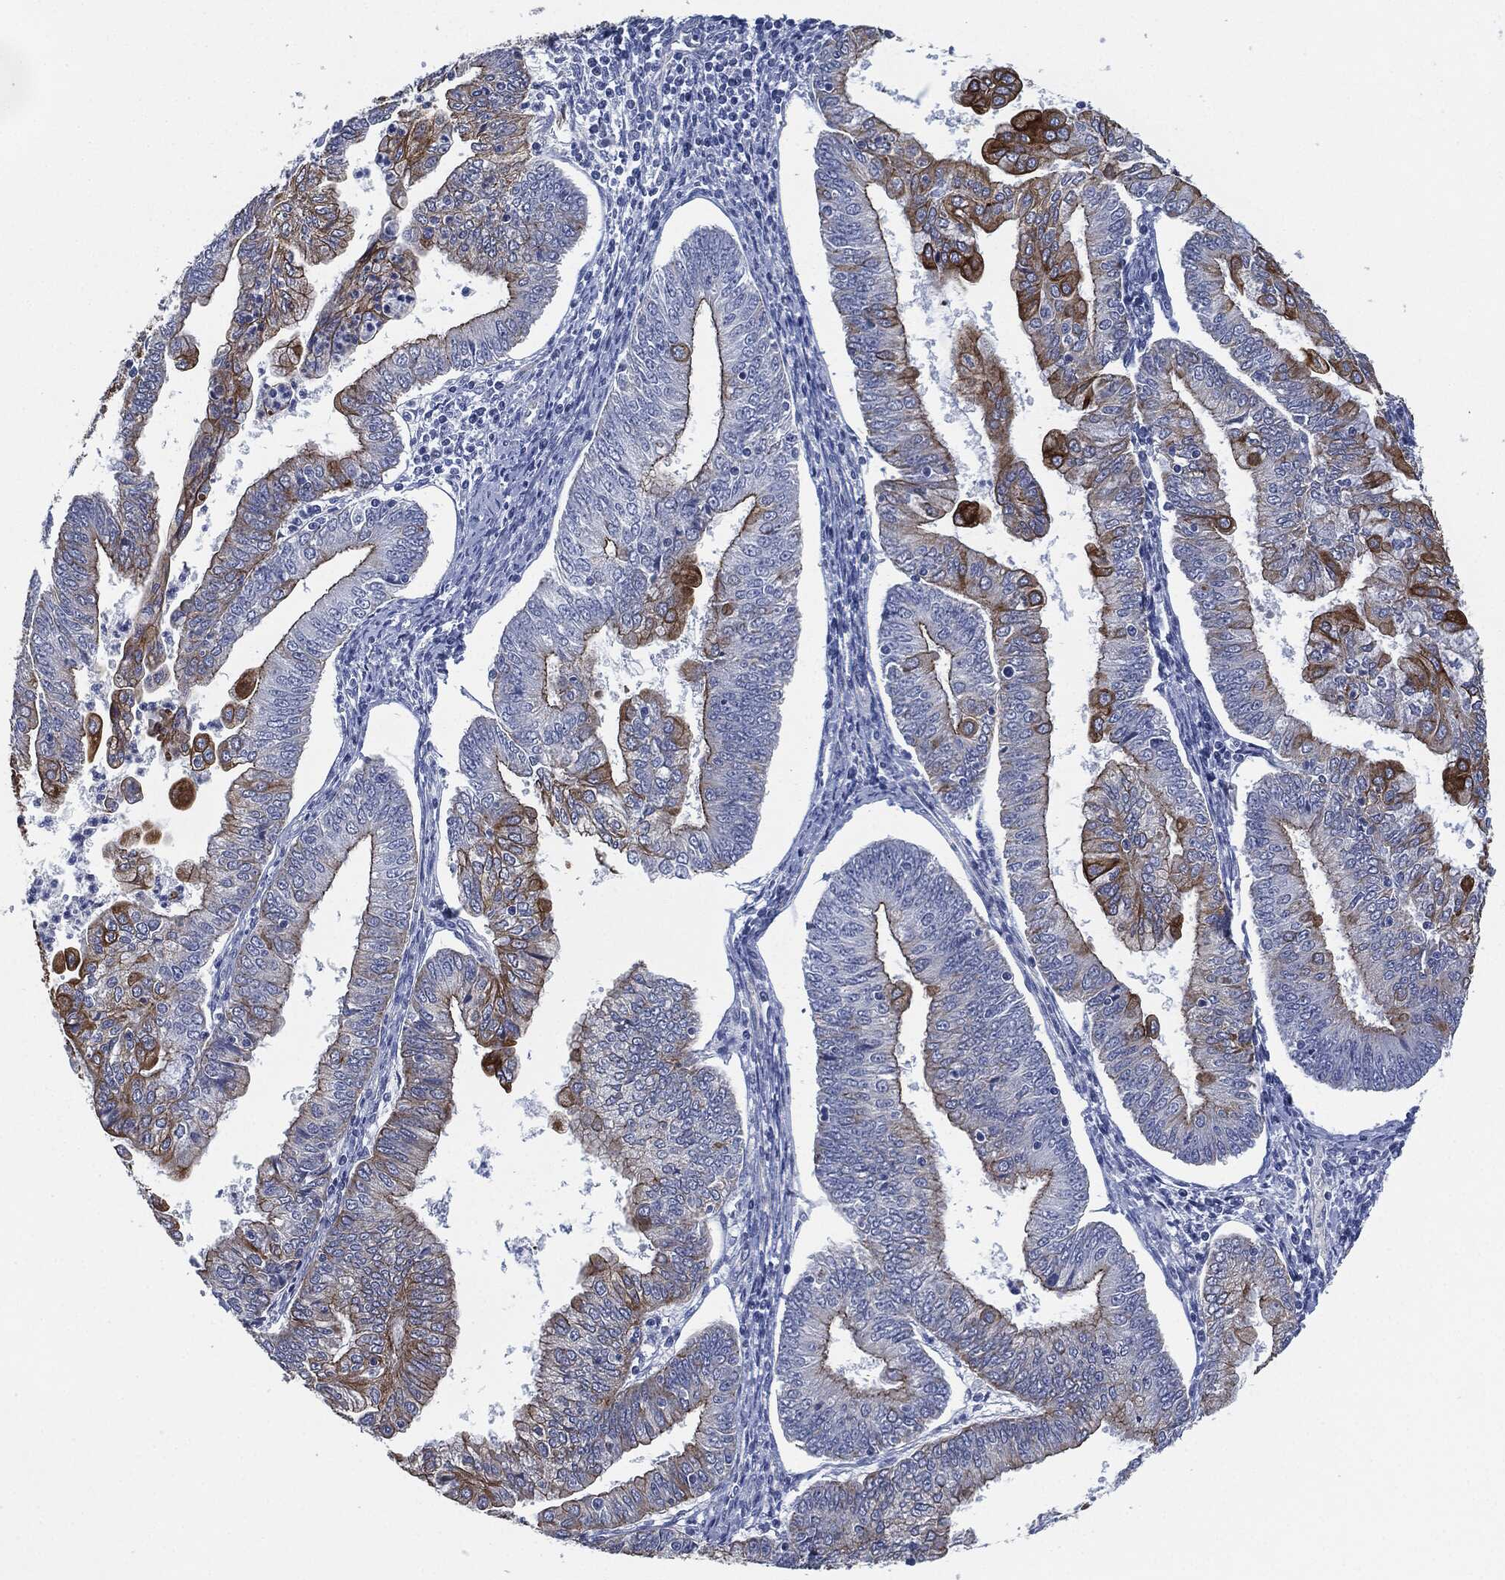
{"staining": {"intensity": "strong", "quantity": "<25%", "location": "cytoplasmic/membranous"}, "tissue": "endometrial cancer", "cell_type": "Tumor cells", "image_type": "cancer", "snomed": [{"axis": "morphology", "description": "Adenocarcinoma, NOS"}, {"axis": "topography", "description": "Endometrium"}], "caption": "This is a histology image of immunohistochemistry (IHC) staining of endometrial cancer (adenocarcinoma), which shows strong staining in the cytoplasmic/membranous of tumor cells.", "gene": "SHROOM2", "patient": {"sex": "female", "age": 56}}